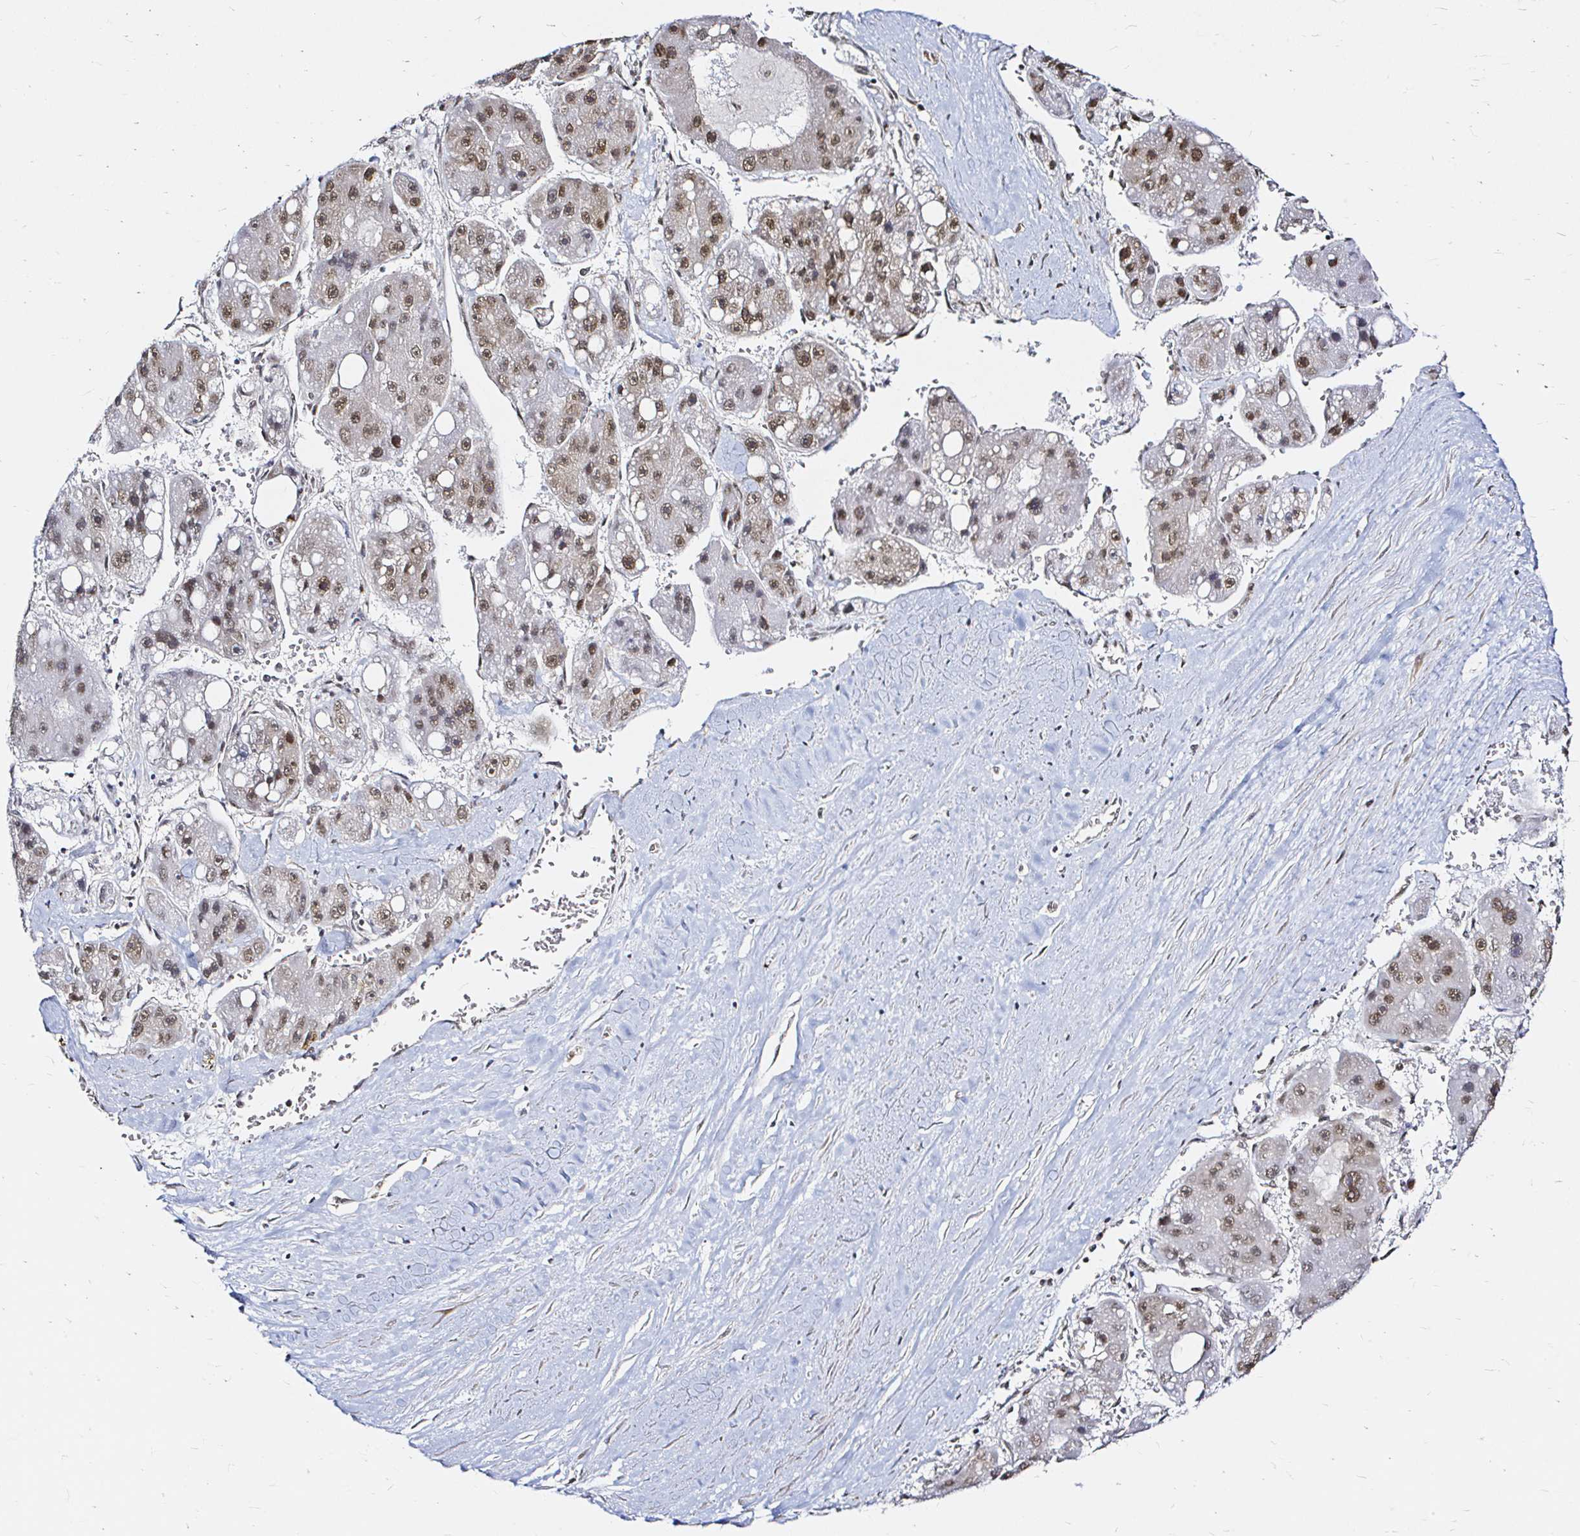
{"staining": {"intensity": "moderate", "quantity": ">75%", "location": "nuclear"}, "tissue": "liver cancer", "cell_type": "Tumor cells", "image_type": "cancer", "snomed": [{"axis": "morphology", "description": "Carcinoma, Hepatocellular, NOS"}, {"axis": "topography", "description": "Liver"}], "caption": "Hepatocellular carcinoma (liver) tissue displays moderate nuclear expression in about >75% of tumor cells, visualized by immunohistochemistry.", "gene": "SNRPC", "patient": {"sex": "female", "age": 61}}